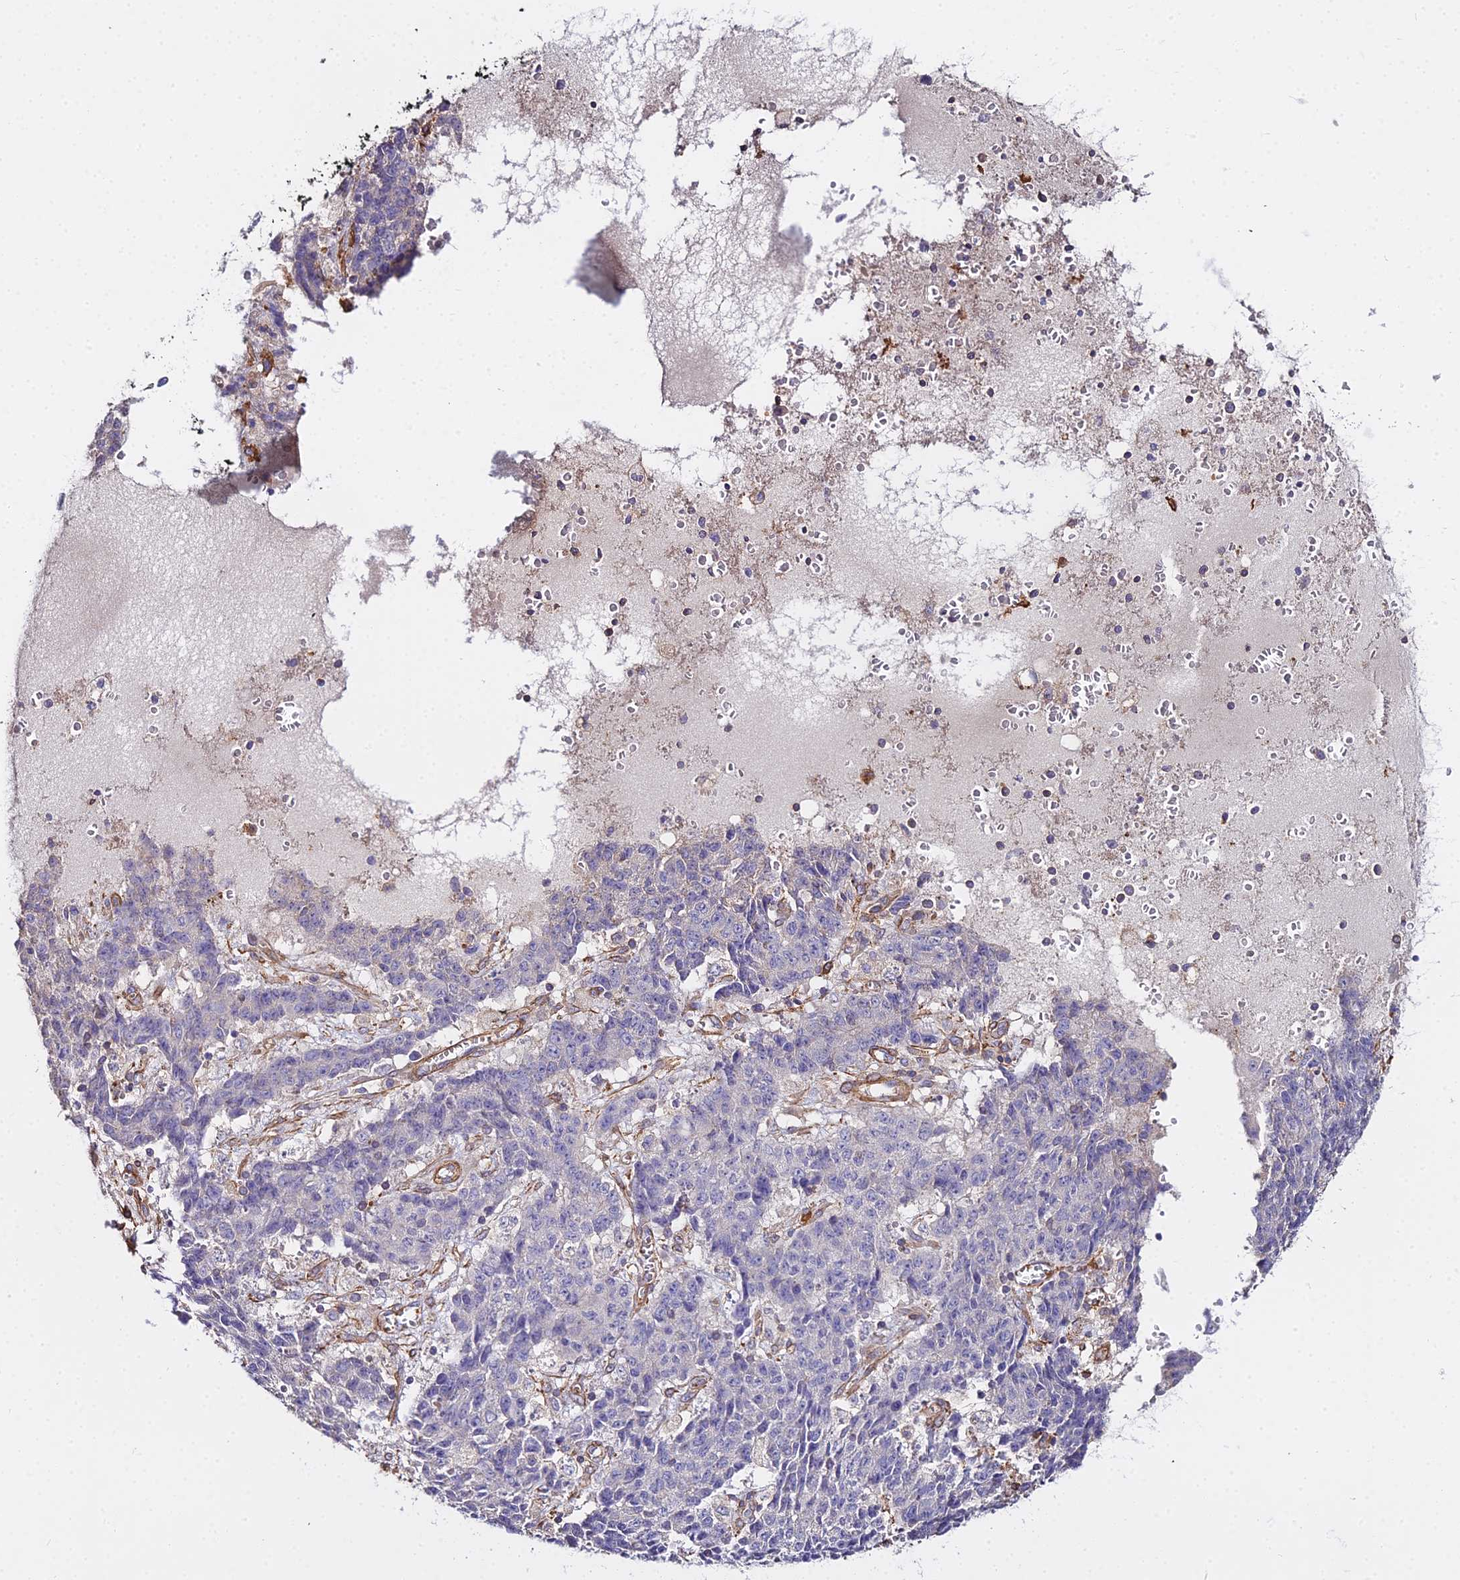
{"staining": {"intensity": "negative", "quantity": "none", "location": "none"}, "tissue": "ovarian cancer", "cell_type": "Tumor cells", "image_type": "cancer", "snomed": [{"axis": "morphology", "description": "Carcinoma, endometroid"}, {"axis": "topography", "description": "Ovary"}], "caption": "Immunohistochemistry (IHC) image of ovarian cancer stained for a protein (brown), which exhibits no staining in tumor cells.", "gene": "GLYAT", "patient": {"sex": "female", "age": 42}}